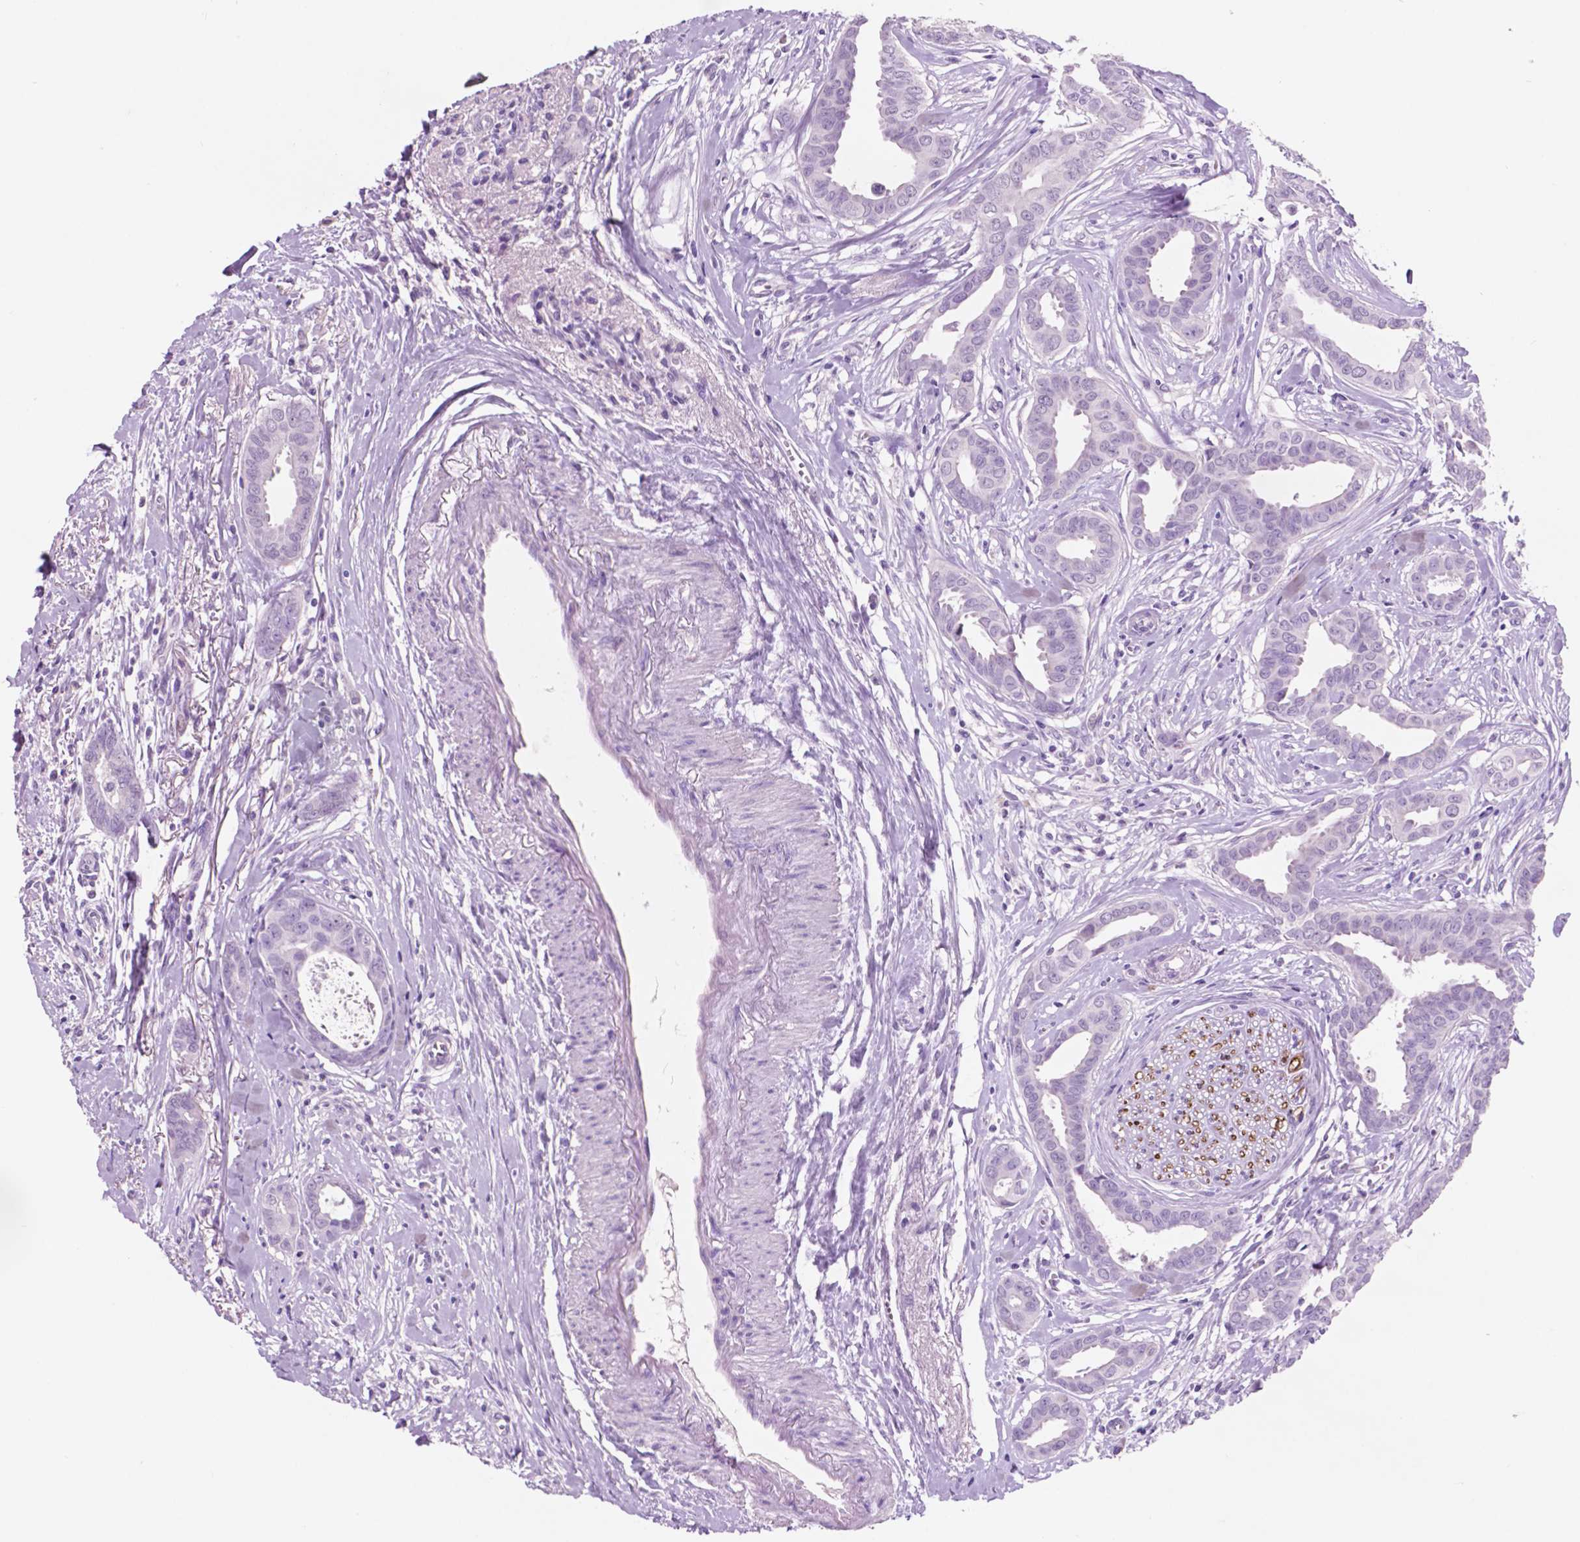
{"staining": {"intensity": "negative", "quantity": "none", "location": "none"}, "tissue": "breast cancer", "cell_type": "Tumor cells", "image_type": "cancer", "snomed": [{"axis": "morphology", "description": "Duct carcinoma"}, {"axis": "topography", "description": "Breast"}], "caption": "Immunohistochemistry (IHC) photomicrograph of human breast invasive ductal carcinoma stained for a protein (brown), which demonstrates no expression in tumor cells.", "gene": "IDO1", "patient": {"sex": "female", "age": 45}}